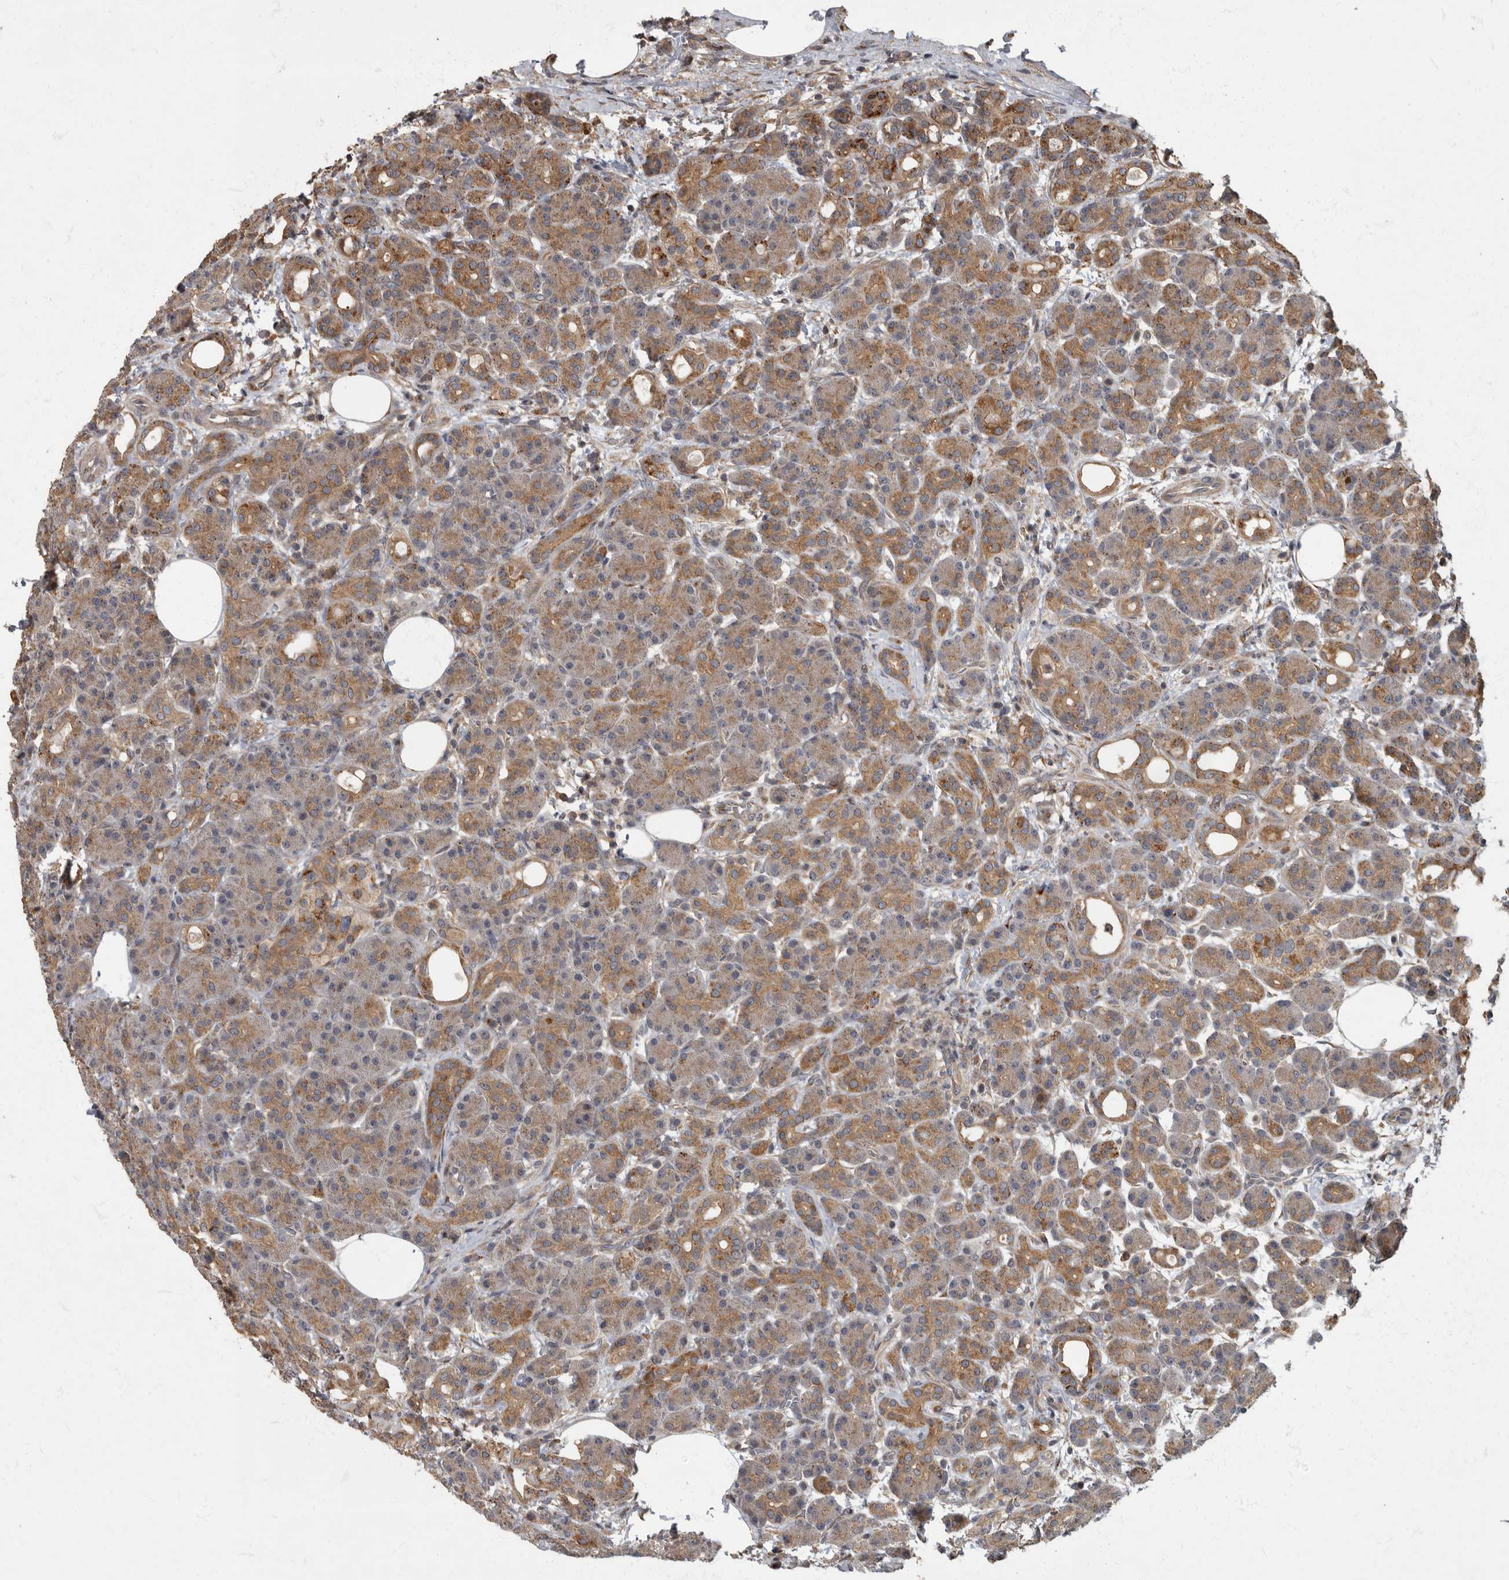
{"staining": {"intensity": "moderate", "quantity": ">75%", "location": "cytoplasmic/membranous"}, "tissue": "pancreas", "cell_type": "Exocrine glandular cells", "image_type": "normal", "snomed": [{"axis": "morphology", "description": "Normal tissue, NOS"}, {"axis": "topography", "description": "Pancreas"}], "caption": "Immunohistochemistry (DAB (3,3'-diaminobenzidine)) staining of benign pancreas shows moderate cytoplasmic/membranous protein staining in approximately >75% of exocrine glandular cells.", "gene": "IQCK", "patient": {"sex": "male", "age": 63}}